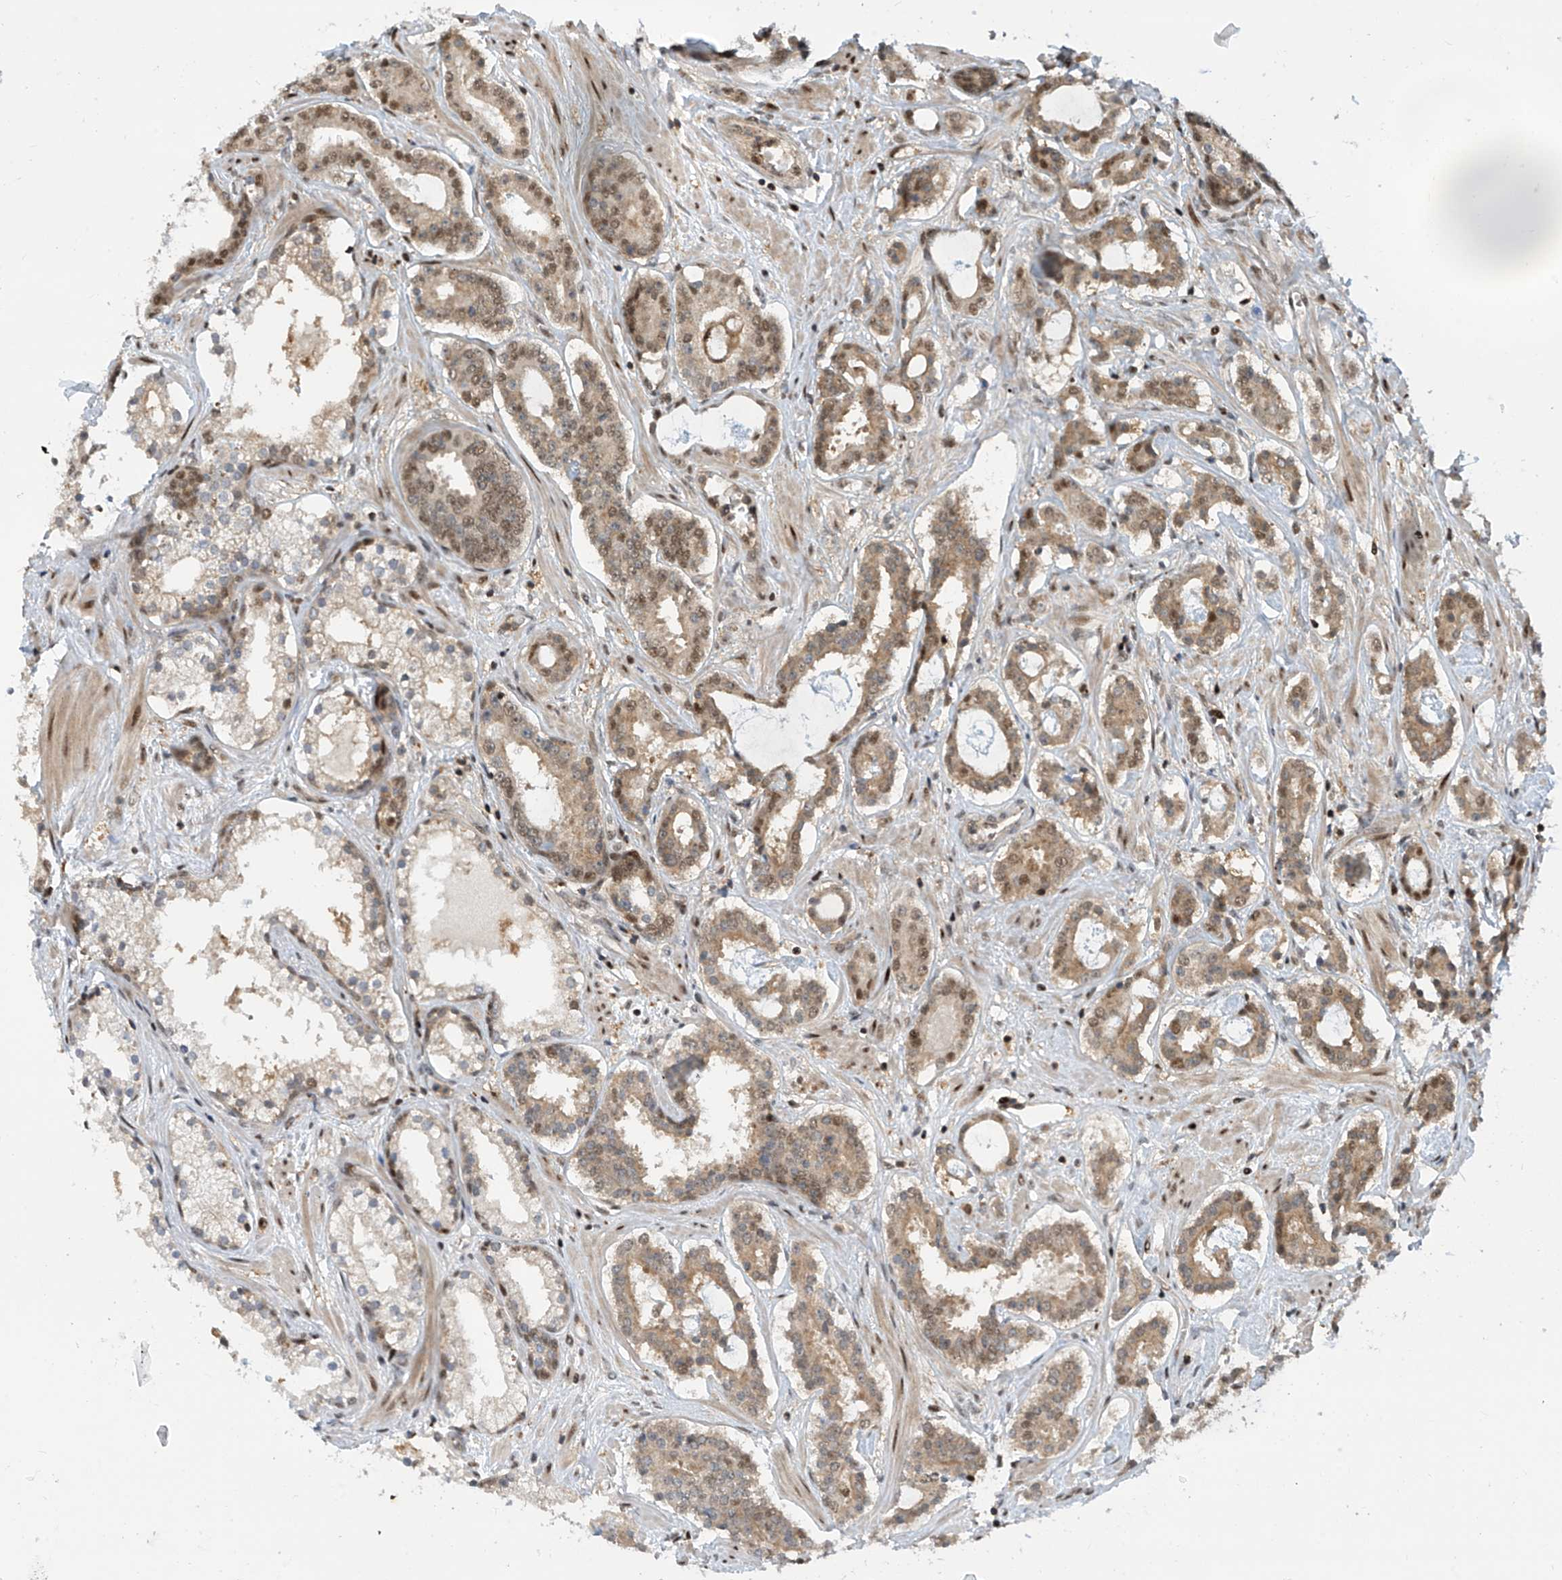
{"staining": {"intensity": "moderate", "quantity": ">75%", "location": "cytoplasmic/membranous,nuclear"}, "tissue": "prostate cancer", "cell_type": "Tumor cells", "image_type": "cancer", "snomed": [{"axis": "morphology", "description": "Adenocarcinoma, High grade"}, {"axis": "topography", "description": "Prostate"}], "caption": "This image shows immunohistochemistry staining of human prostate cancer, with medium moderate cytoplasmic/membranous and nuclear positivity in about >75% of tumor cells.", "gene": "LAGE3", "patient": {"sex": "male", "age": 58}}